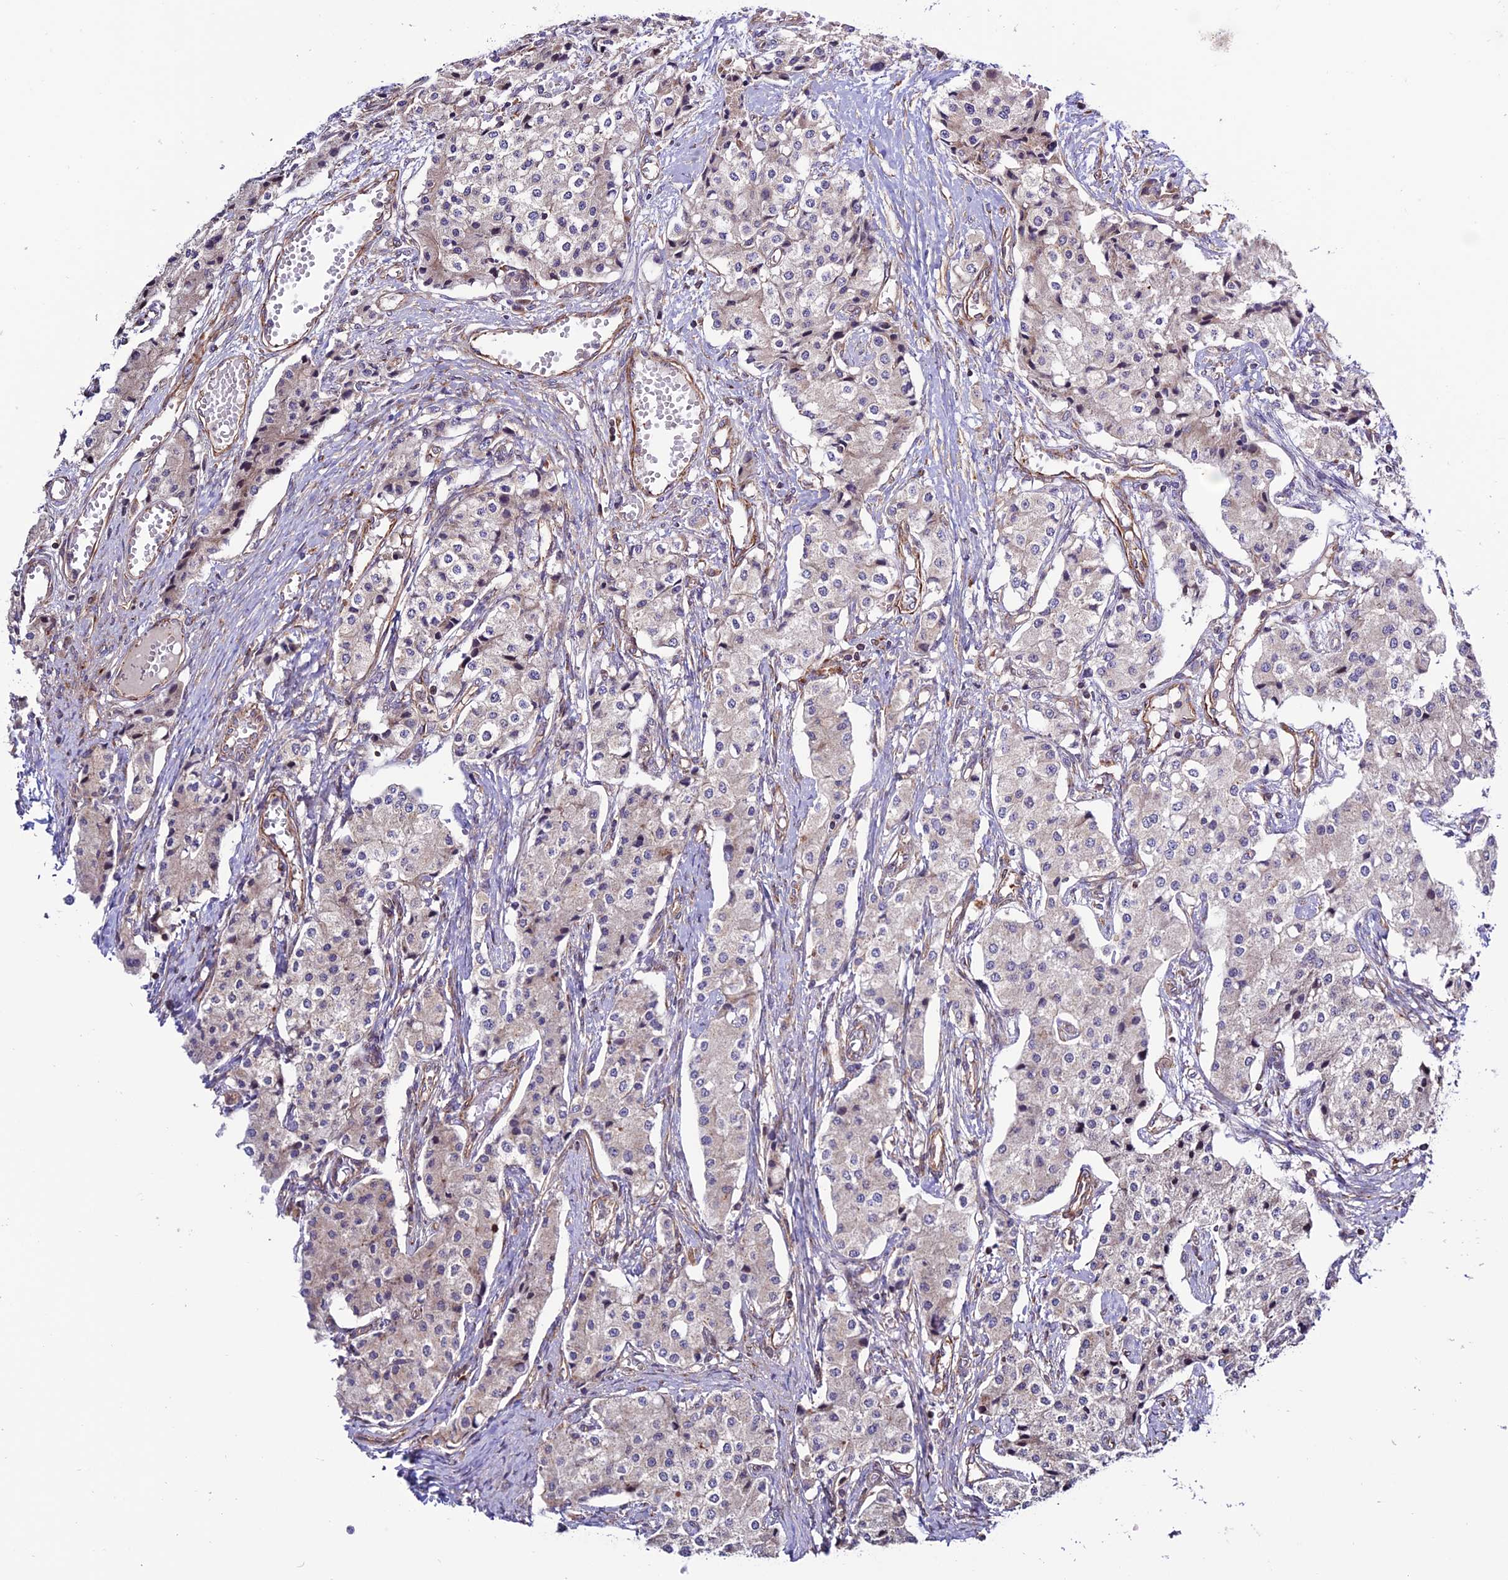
{"staining": {"intensity": "negative", "quantity": "none", "location": "none"}, "tissue": "carcinoid", "cell_type": "Tumor cells", "image_type": "cancer", "snomed": [{"axis": "morphology", "description": "Carcinoid, malignant, NOS"}, {"axis": "topography", "description": "Colon"}], "caption": "This is an IHC micrograph of human malignant carcinoid. There is no positivity in tumor cells.", "gene": "TNIP3", "patient": {"sex": "female", "age": 52}}